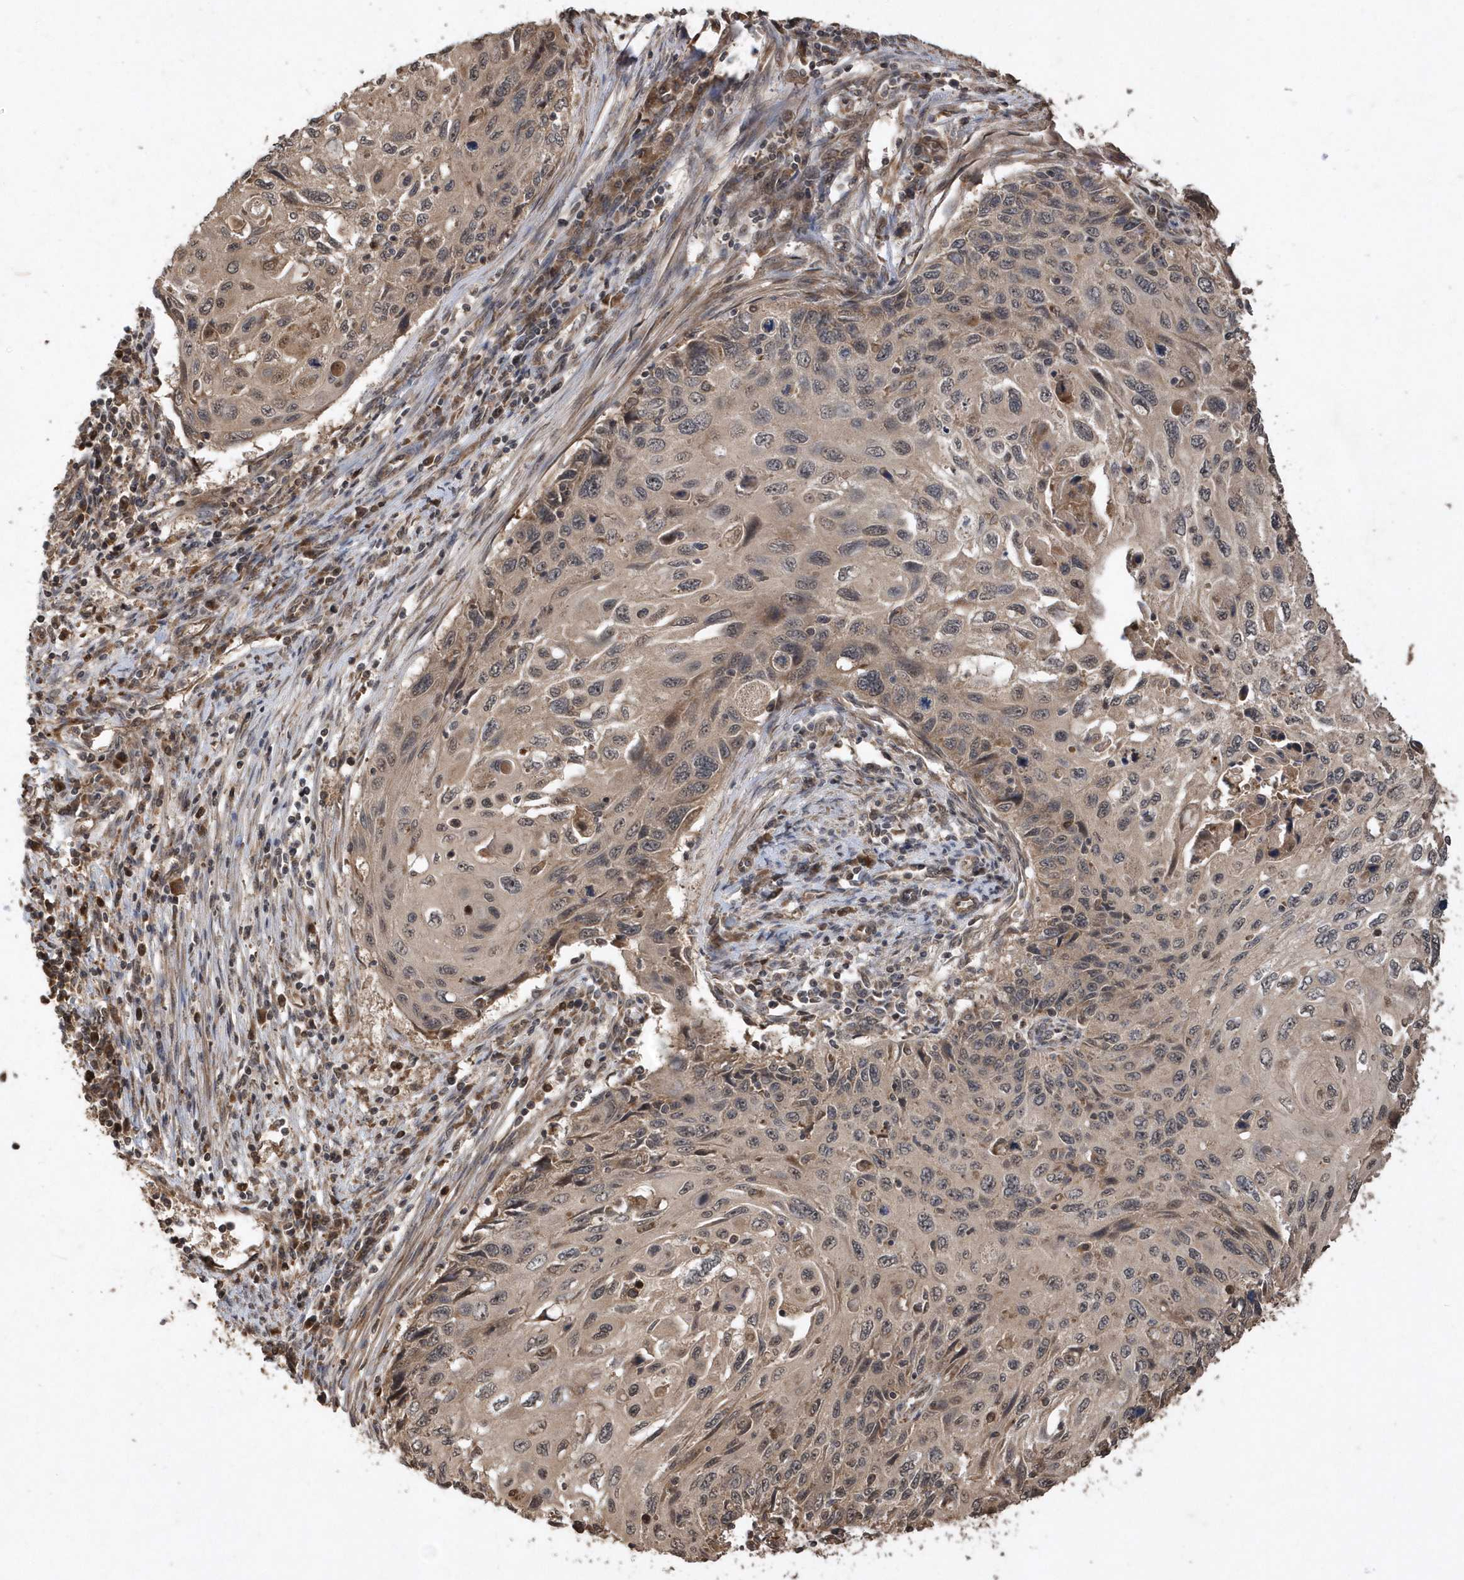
{"staining": {"intensity": "weak", "quantity": "25%-75%", "location": "cytoplasmic/membranous,nuclear"}, "tissue": "cervical cancer", "cell_type": "Tumor cells", "image_type": "cancer", "snomed": [{"axis": "morphology", "description": "Squamous cell carcinoma, NOS"}, {"axis": "topography", "description": "Cervix"}], "caption": "Protein expression analysis of cervical squamous cell carcinoma shows weak cytoplasmic/membranous and nuclear staining in approximately 25%-75% of tumor cells.", "gene": "WASHC5", "patient": {"sex": "female", "age": 70}}